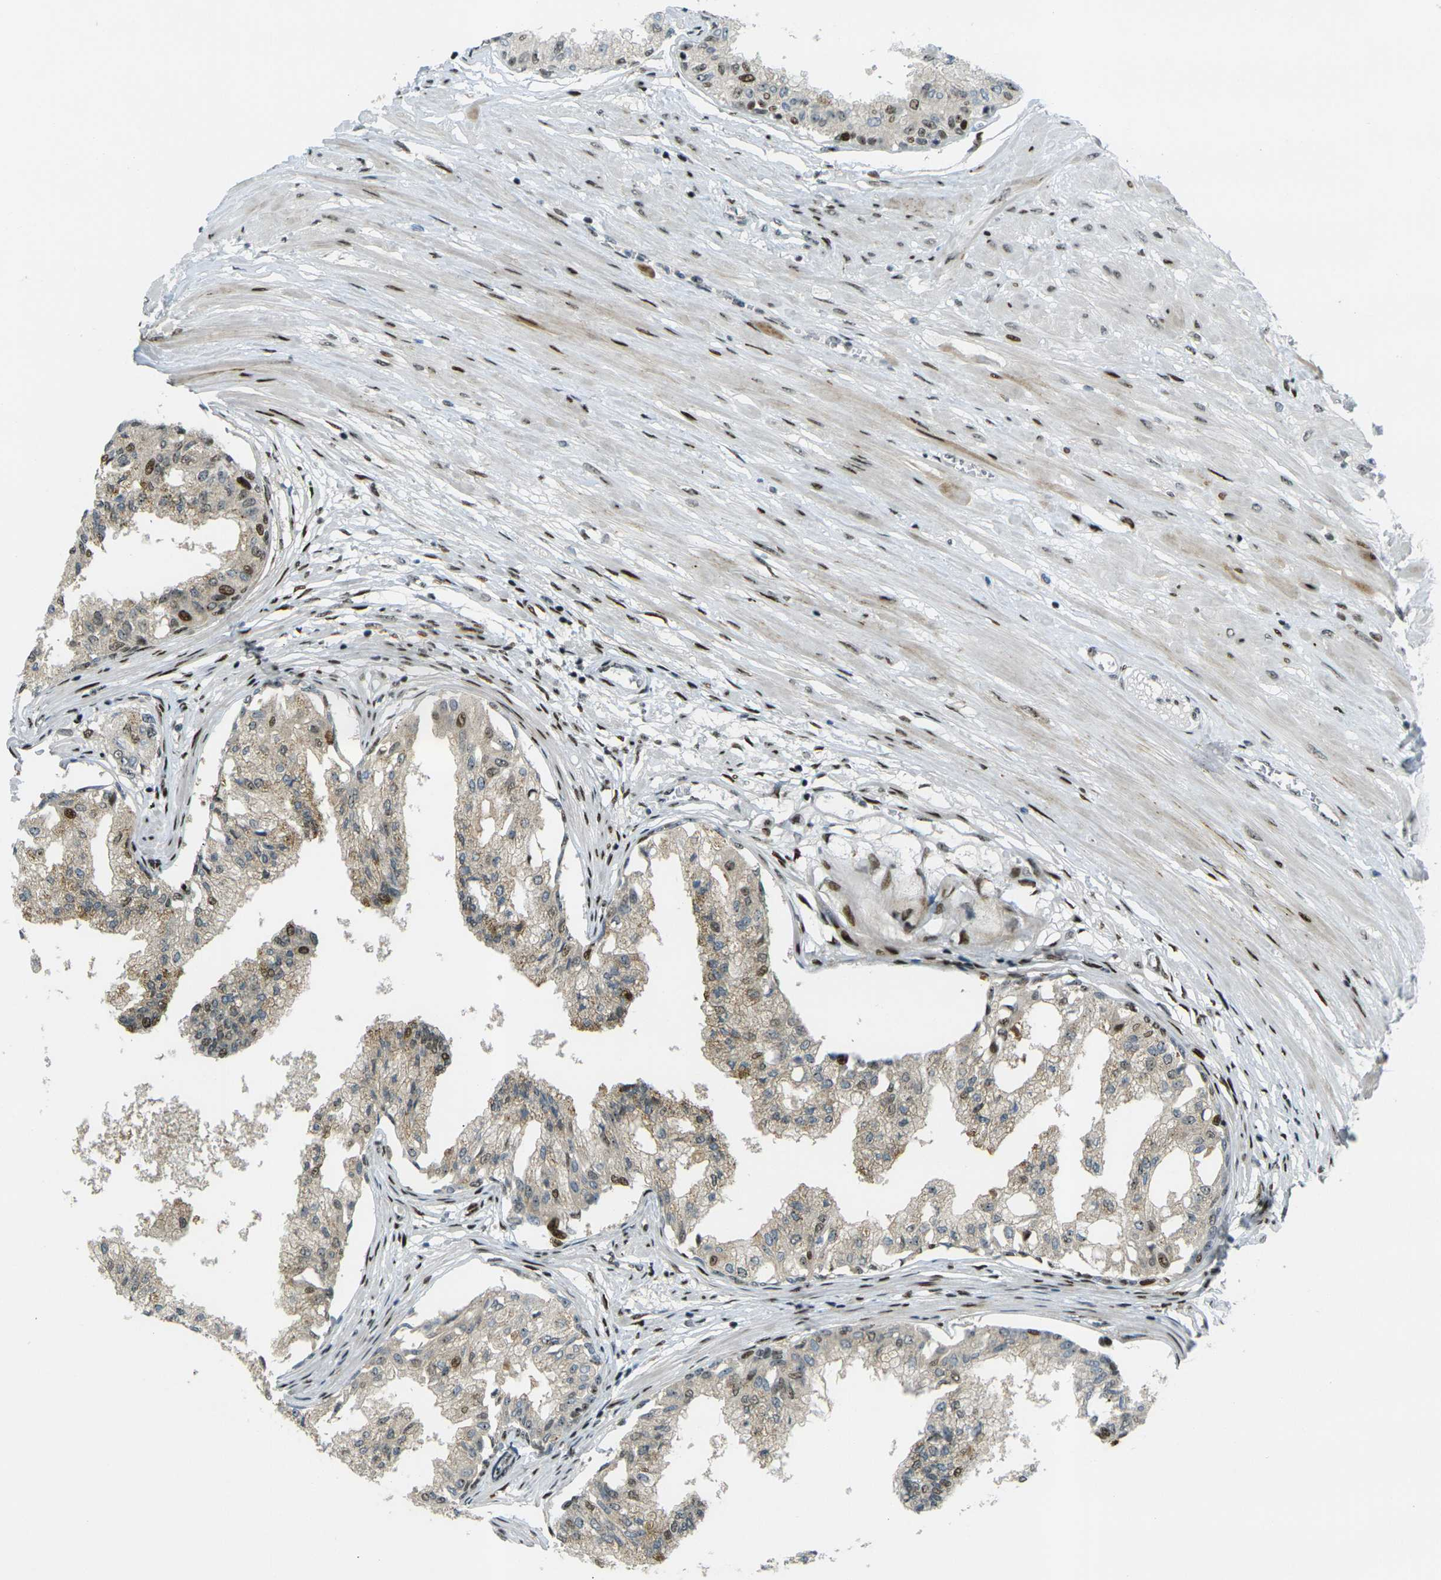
{"staining": {"intensity": "strong", "quantity": ">75%", "location": "nuclear"}, "tissue": "prostate", "cell_type": "Glandular cells", "image_type": "normal", "snomed": [{"axis": "morphology", "description": "Normal tissue, NOS"}, {"axis": "topography", "description": "Prostate"}, {"axis": "topography", "description": "Seminal veicle"}], "caption": "Protein analysis of benign prostate exhibits strong nuclear positivity in about >75% of glandular cells.", "gene": "UBE2C", "patient": {"sex": "male", "age": 60}}